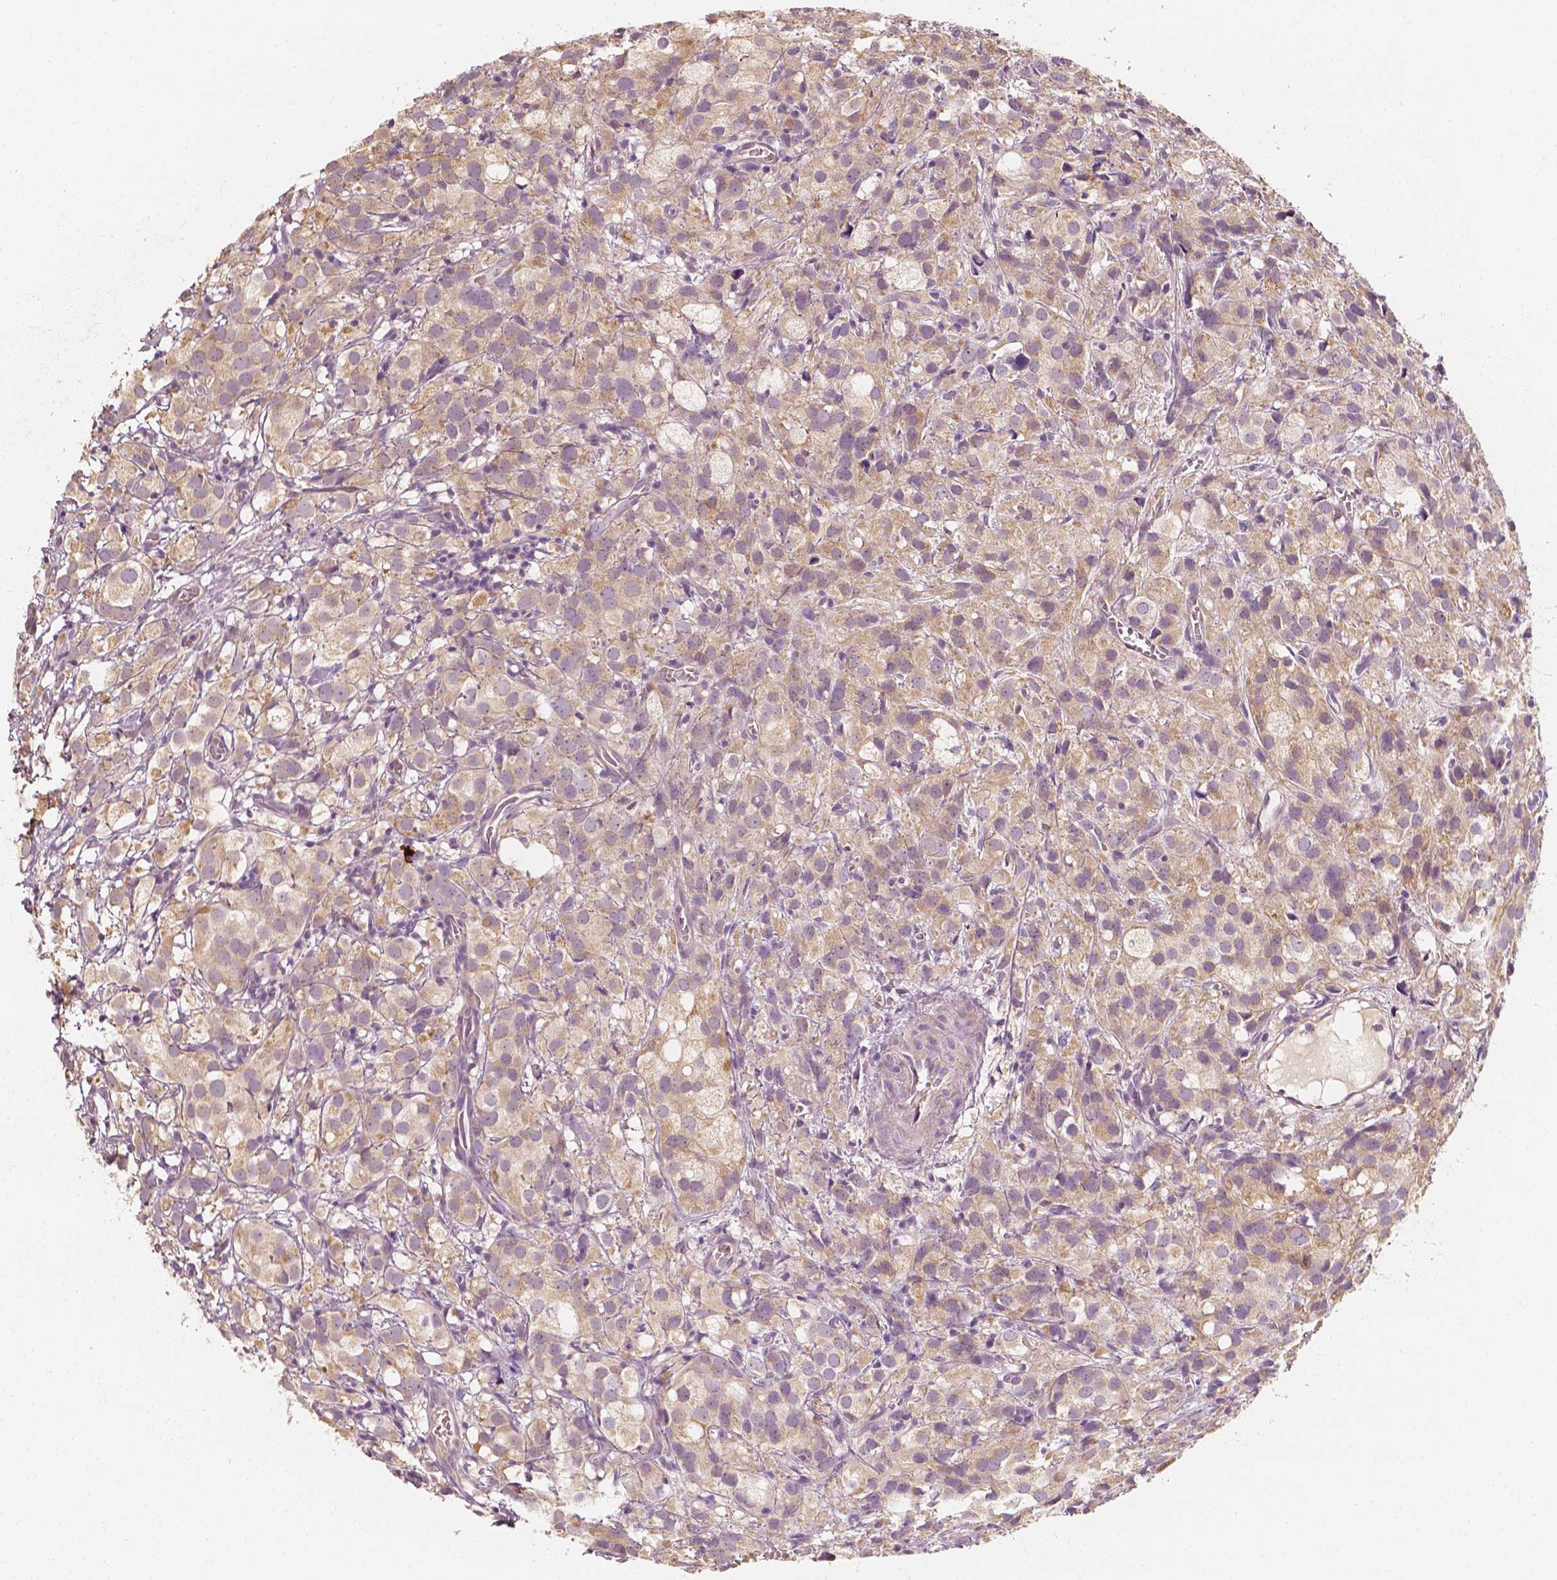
{"staining": {"intensity": "weak", "quantity": "<25%", "location": "cytoplasmic/membranous"}, "tissue": "prostate cancer", "cell_type": "Tumor cells", "image_type": "cancer", "snomed": [{"axis": "morphology", "description": "Adenocarcinoma, High grade"}, {"axis": "topography", "description": "Prostate"}], "caption": "Immunohistochemical staining of human prostate adenocarcinoma (high-grade) reveals no significant expression in tumor cells.", "gene": "SHPK", "patient": {"sex": "male", "age": 86}}